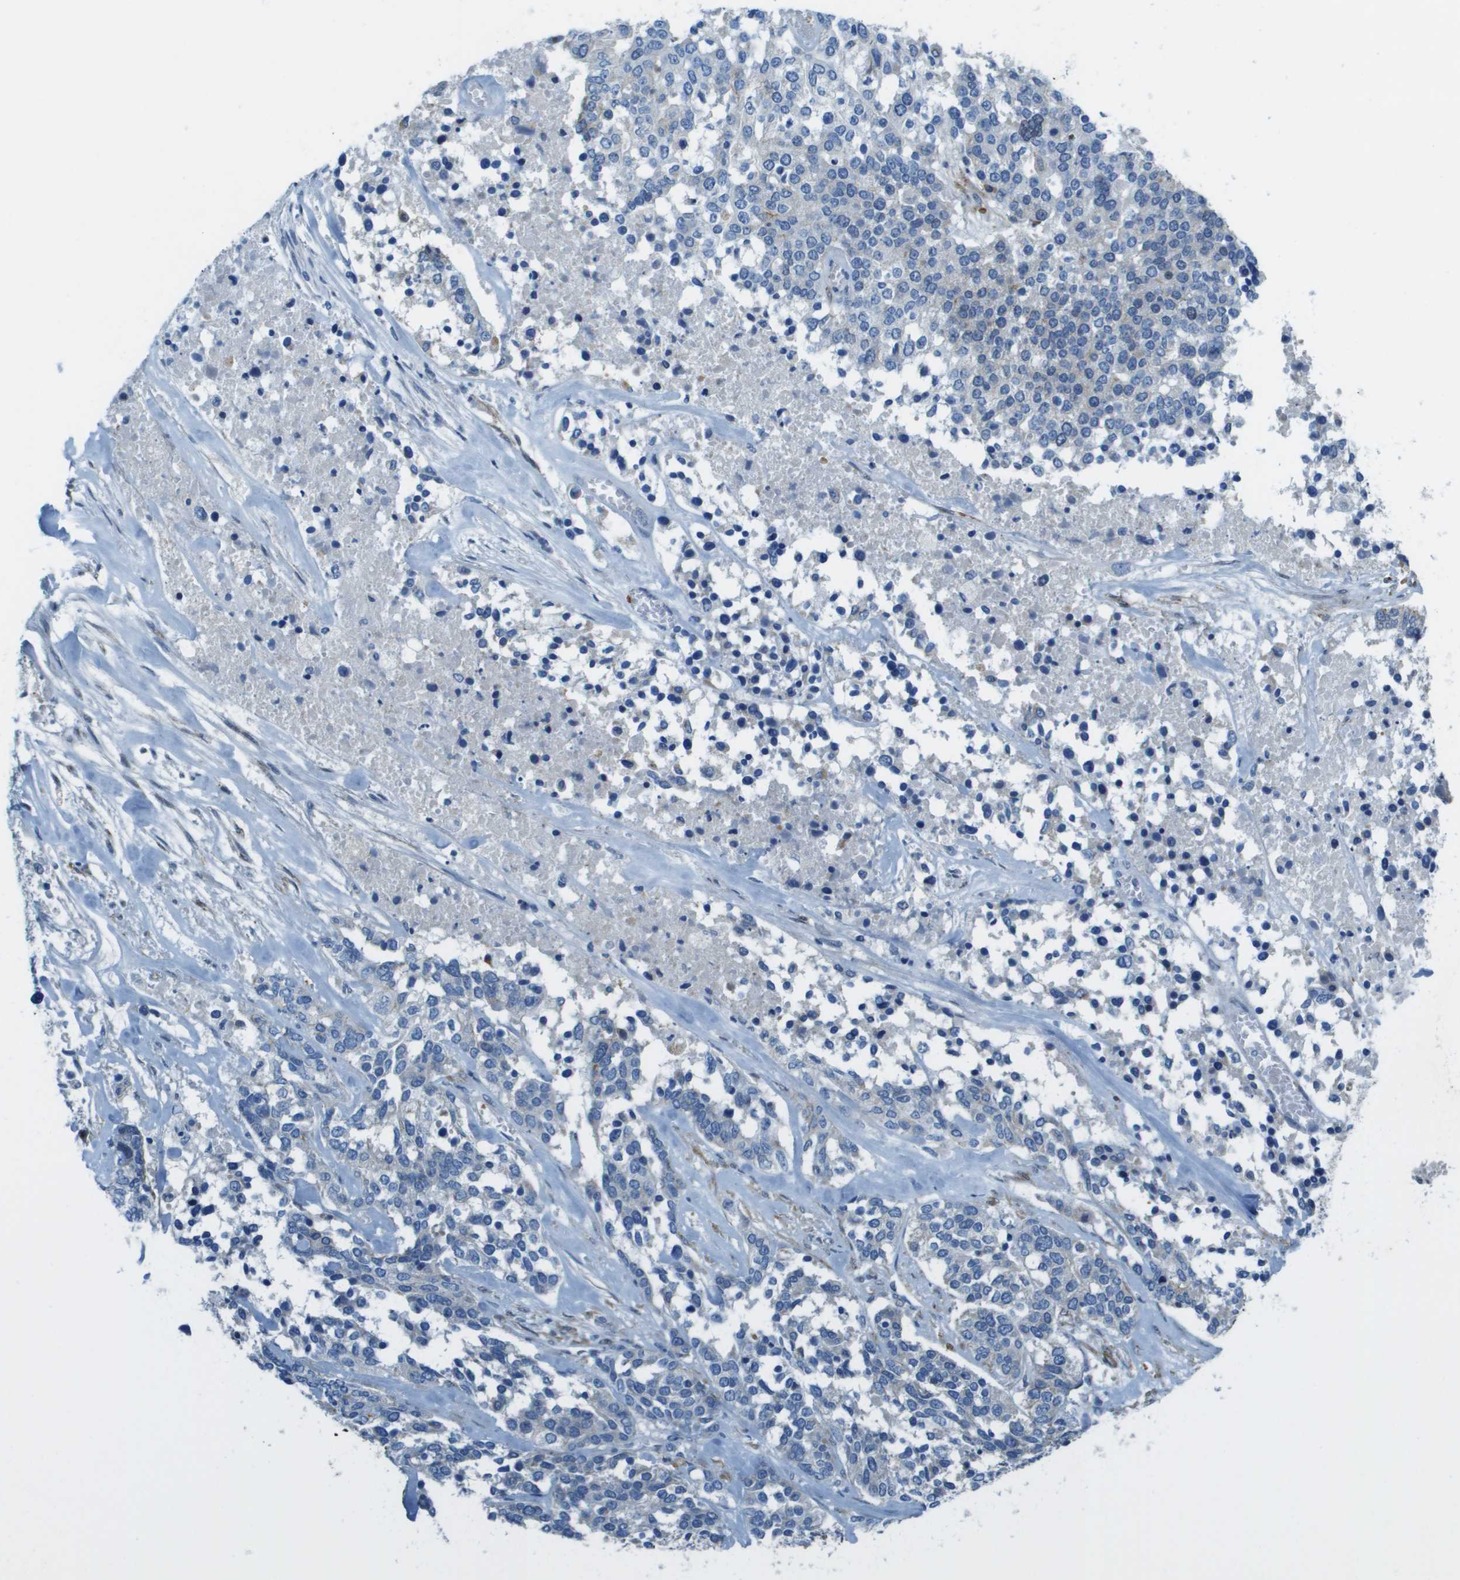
{"staining": {"intensity": "negative", "quantity": "none", "location": "none"}, "tissue": "ovarian cancer", "cell_type": "Tumor cells", "image_type": "cancer", "snomed": [{"axis": "morphology", "description": "Cystadenocarcinoma, serous, NOS"}, {"axis": "topography", "description": "Ovary"}], "caption": "A high-resolution image shows IHC staining of ovarian cancer, which exhibits no significant expression in tumor cells.", "gene": "SDC1", "patient": {"sex": "female", "age": 44}}